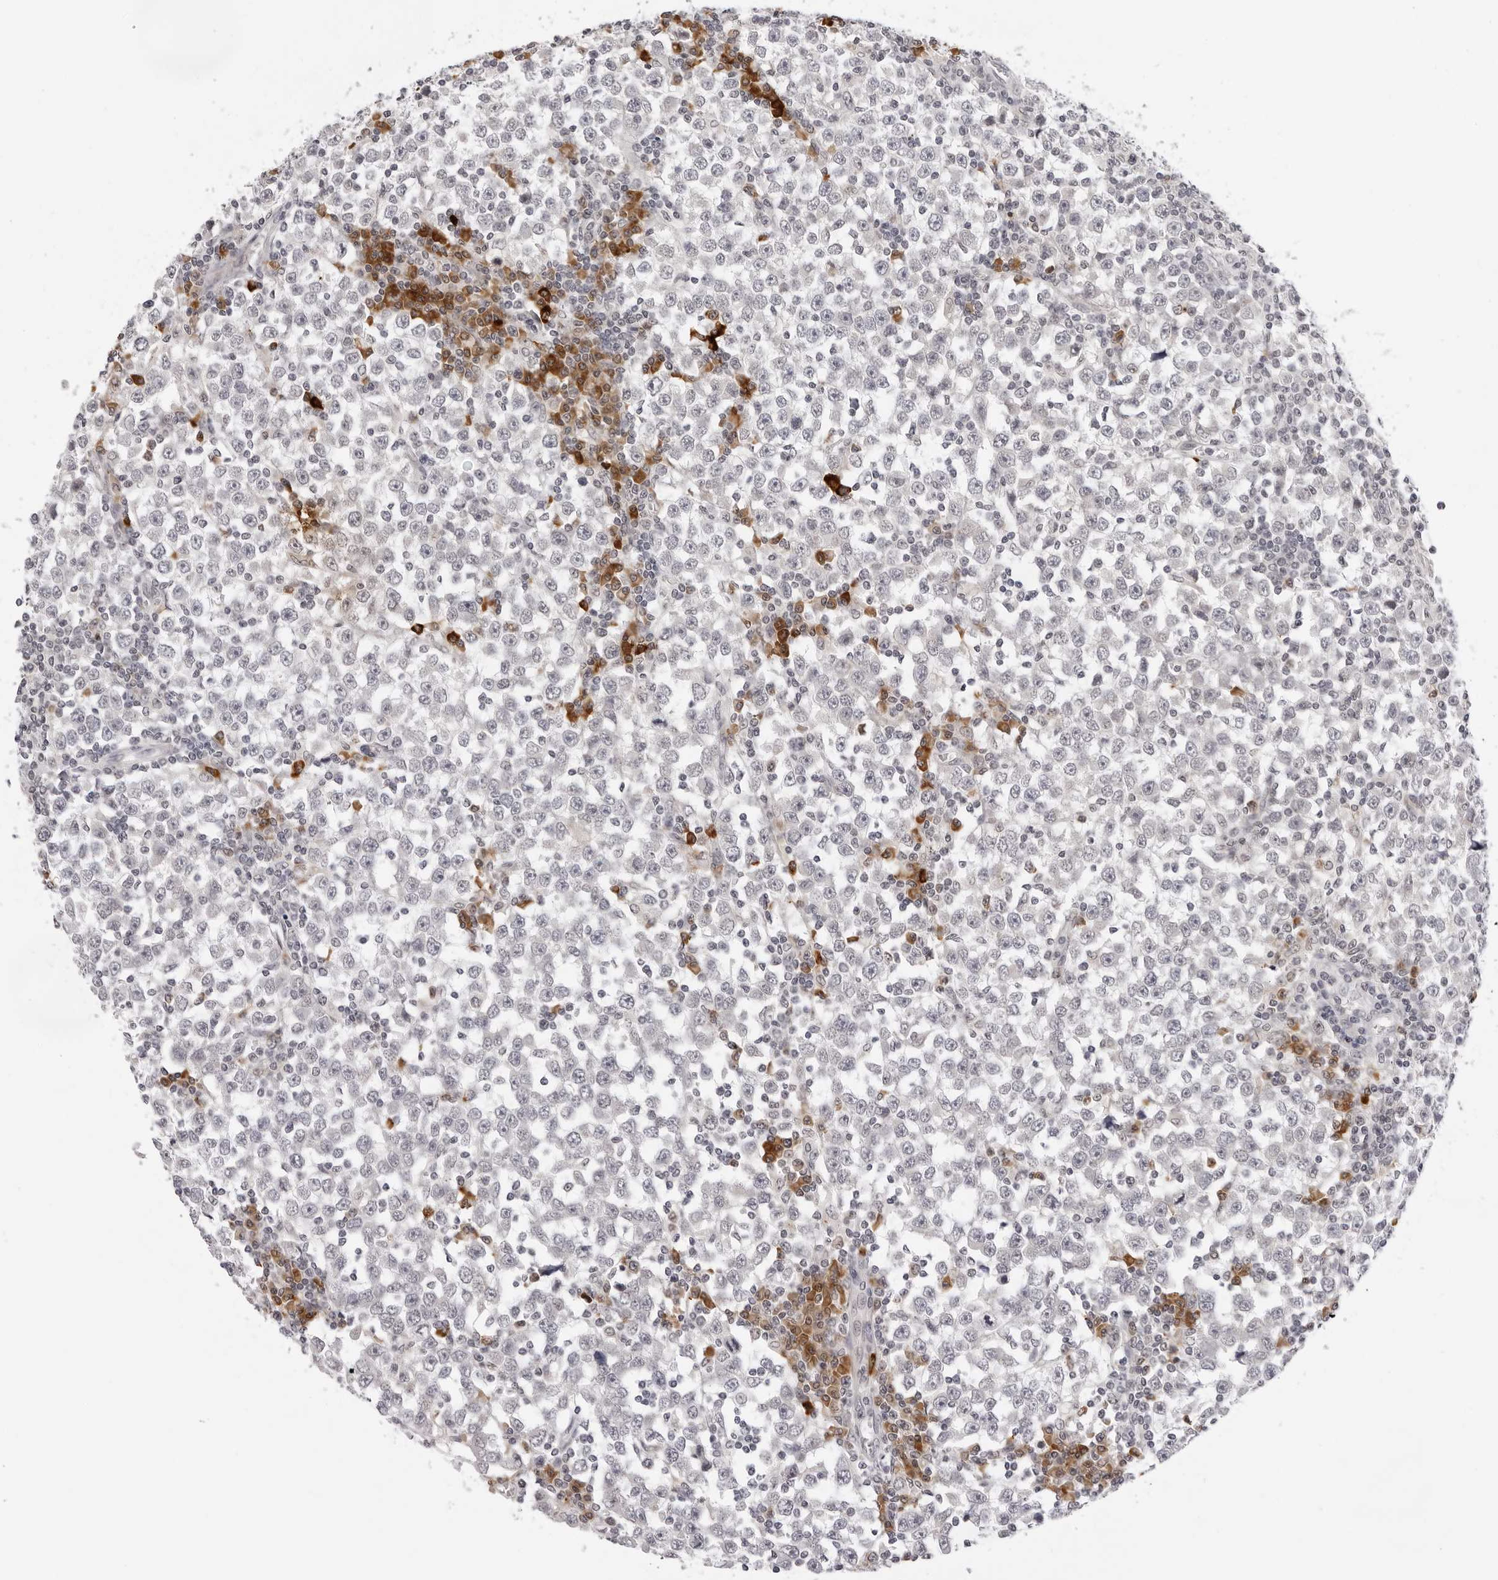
{"staining": {"intensity": "negative", "quantity": "none", "location": "none"}, "tissue": "testis cancer", "cell_type": "Tumor cells", "image_type": "cancer", "snomed": [{"axis": "morphology", "description": "Seminoma, NOS"}, {"axis": "topography", "description": "Testis"}], "caption": "A micrograph of human seminoma (testis) is negative for staining in tumor cells.", "gene": "IL17RA", "patient": {"sex": "male", "age": 65}}